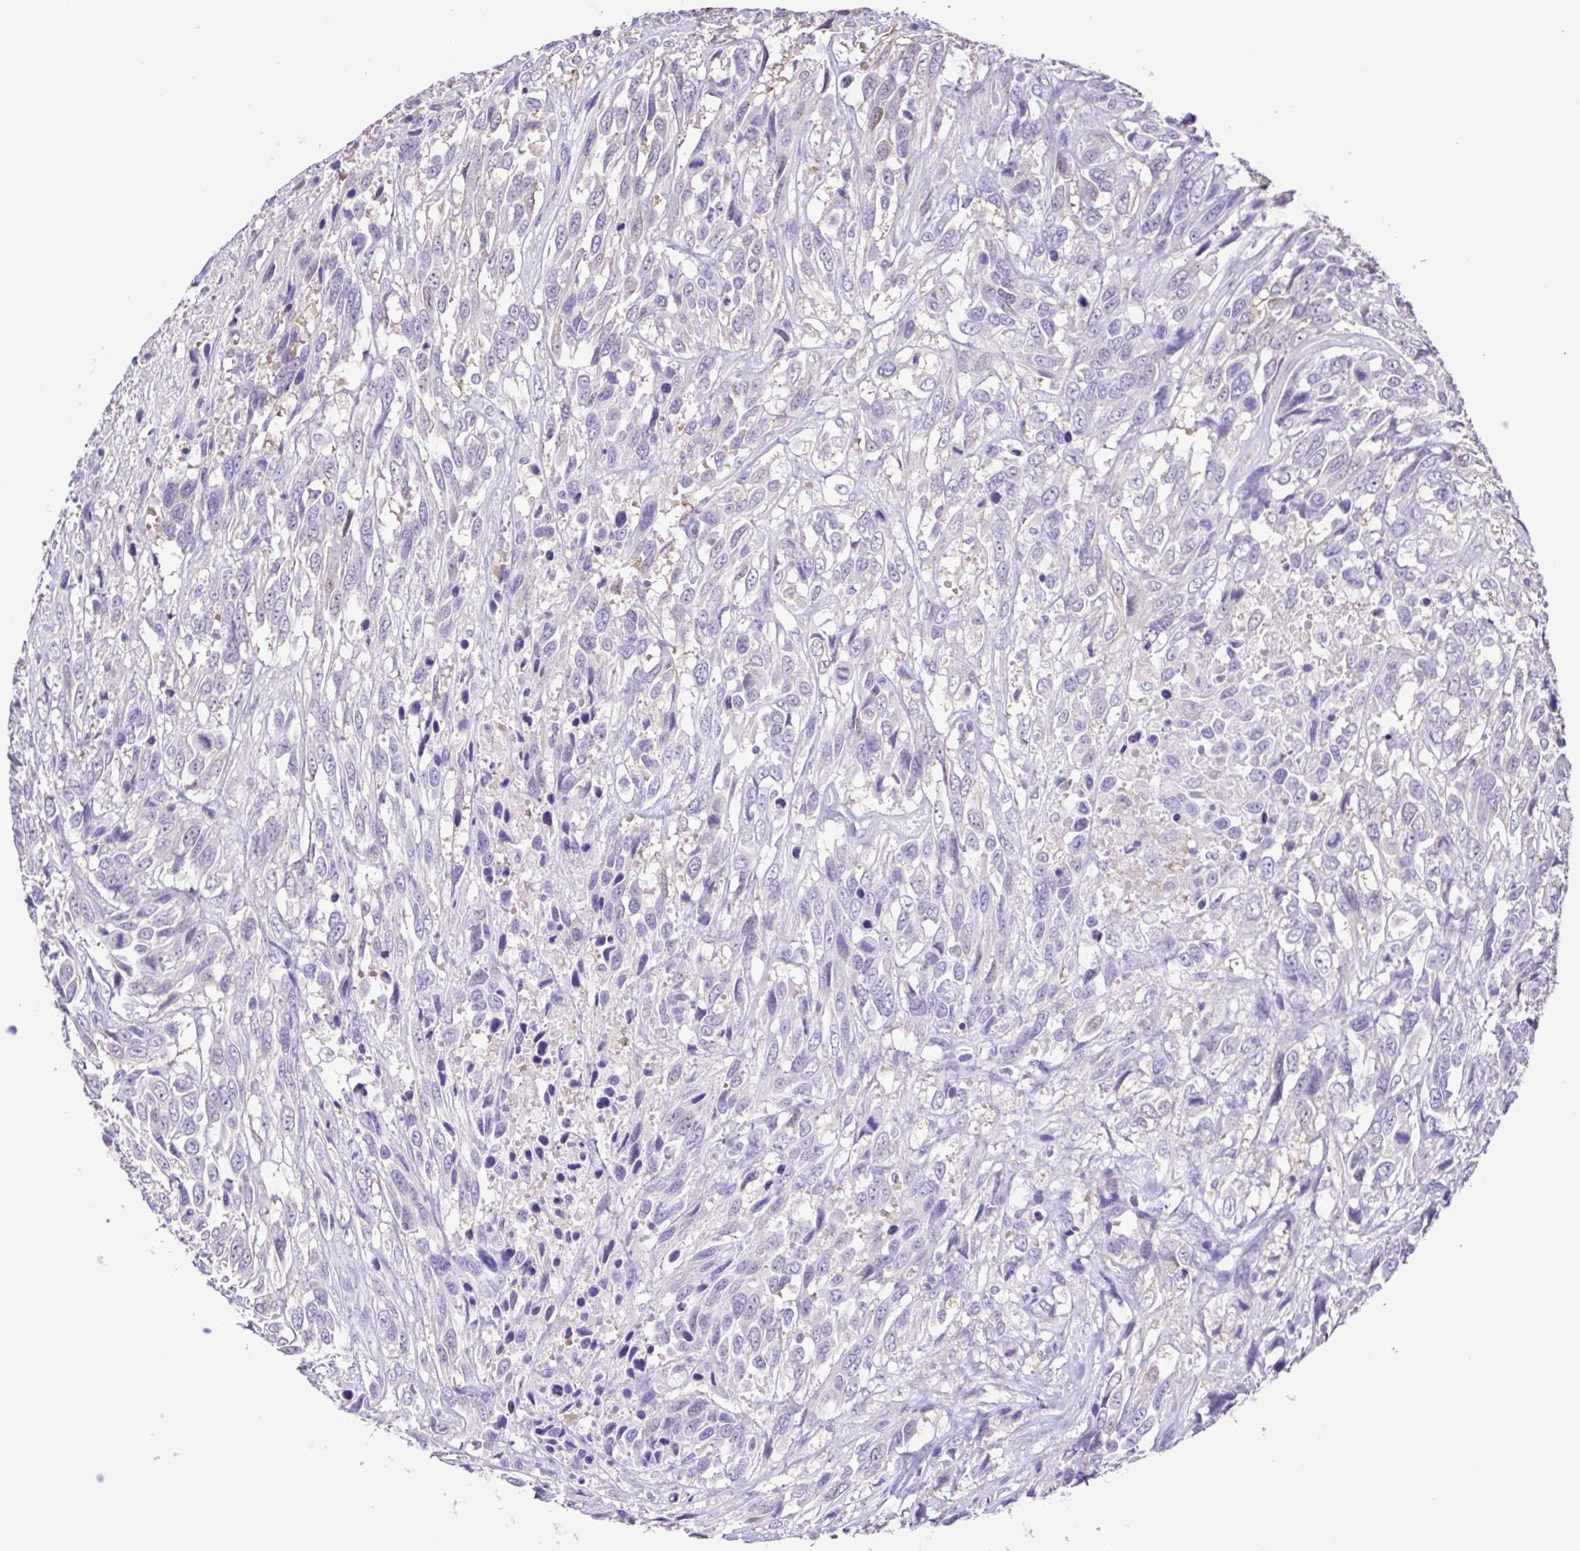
{"staining": {"intensity": "negative", "quantity": "none", "location": "none"}, "tissue": "urothelial cancer", "cell_type": "Tumor cells", "image_type": "cancer", "snomed": [{"axis": "morphology", "description": "Urothelial carcinoma, High grade"}, {"axis": "topography", "description": "Urinary bladder"}], "caption": "Micrograph shows no protein expression in tumor cells of urothelial cancer tissue.", "gene": "CYP17A1", "patient": {"sex": "female", "age": 70}}